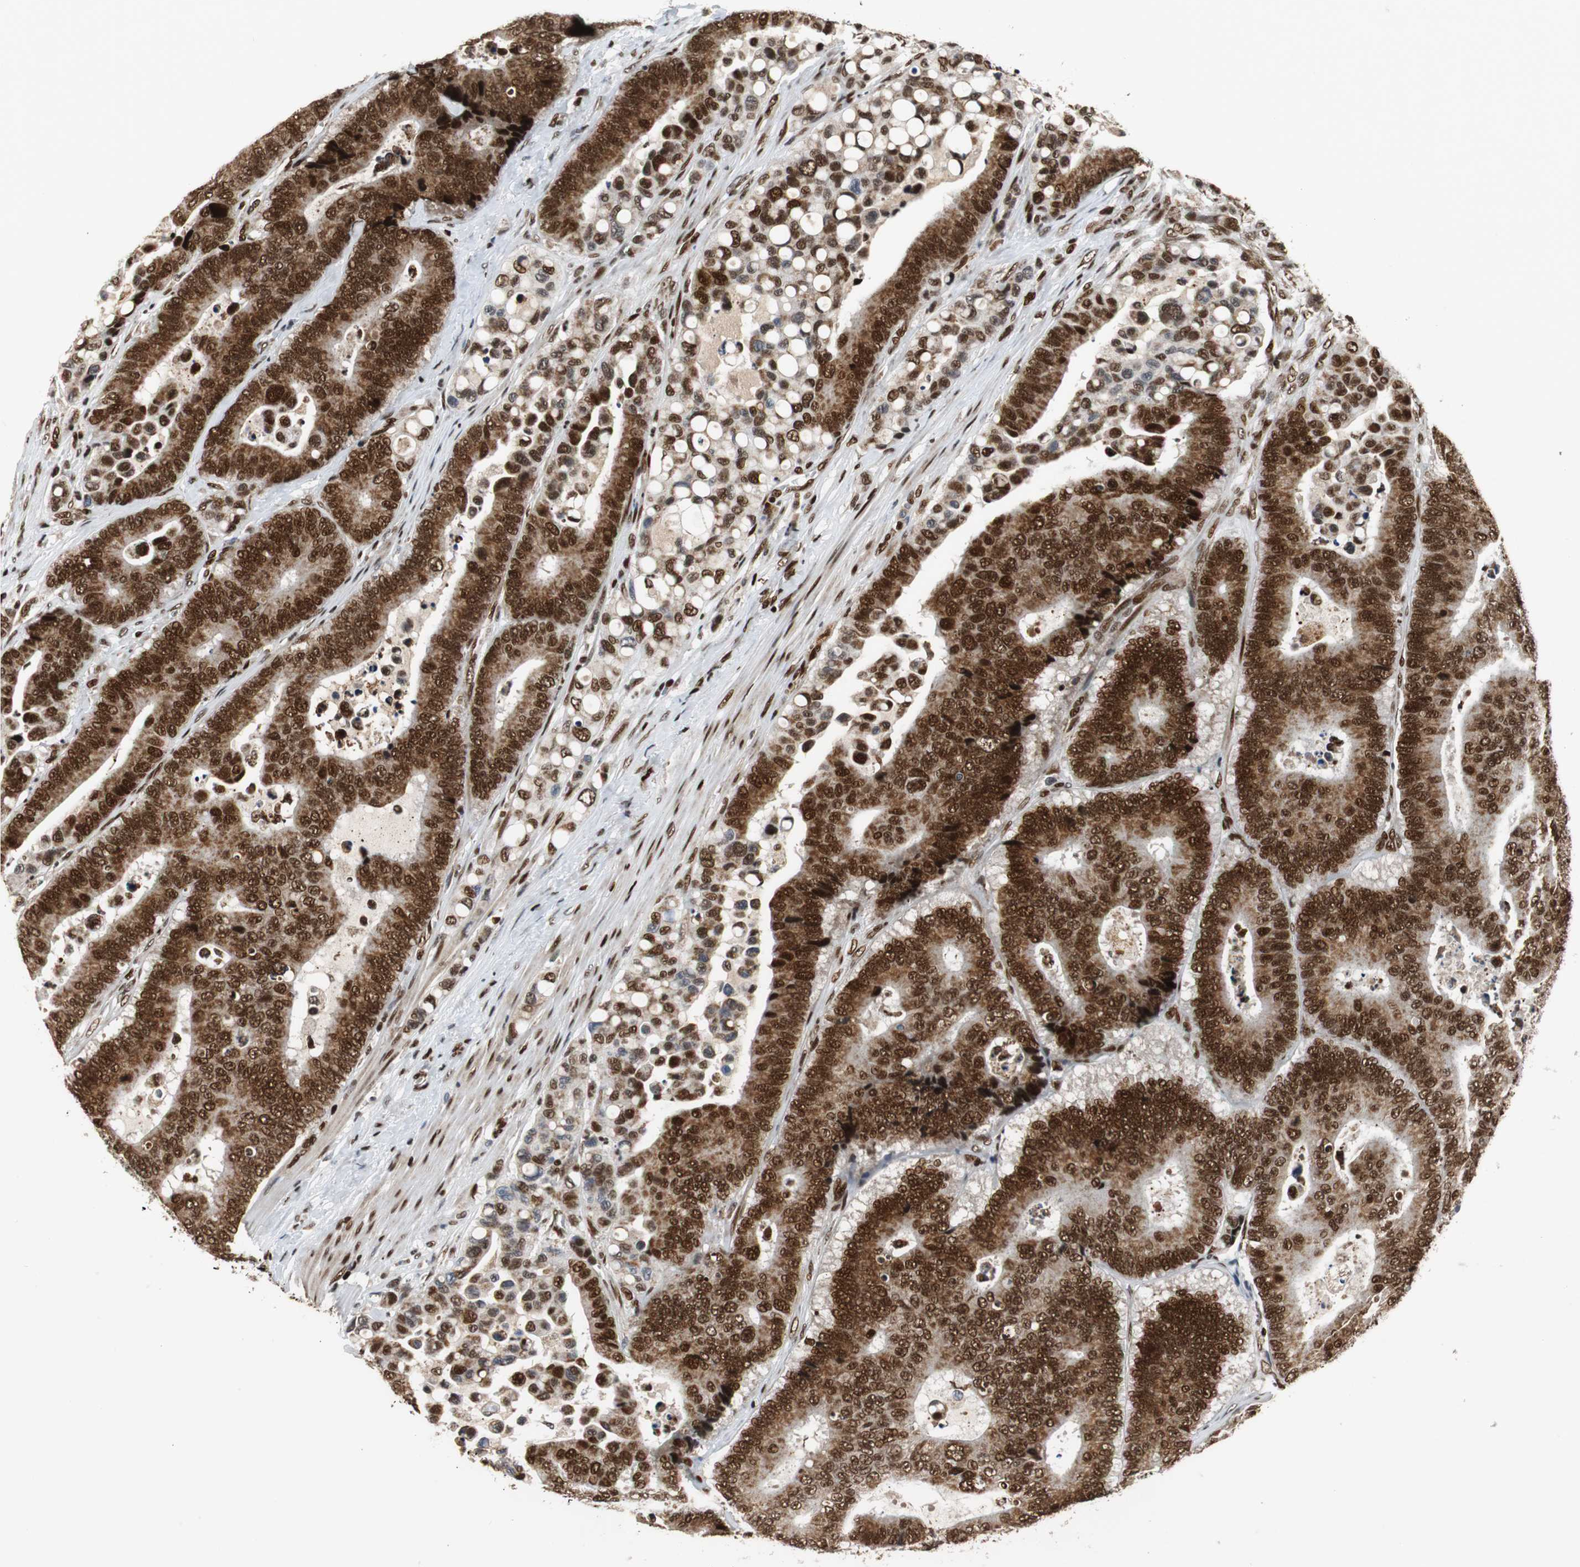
{"staining": {"intensity": "strong", "quantity": ">75%", "location": "cytoplasmic/membranous,nuclear"}, "tissue": "colorectal cancer", "cell_type": "Tumor cells", "image_type": "cancer", "snomed": [{"axis": "morphology", "description": "Normal tissue, NOS"}, {"axis": "morphology", "description": "Adenocarcinoma, NOS"}, {"axis": "topography", "description": "Colon"}], "caption": "Approximately >75% of tumor cells in human colorectal cancer reveal strong cytoplasmic/membranous and nuclear protein expression as visualized by brown immunohistochemical staining.", "gene": "HDAC1", "patient": {"sex": "male", "age": 82}}